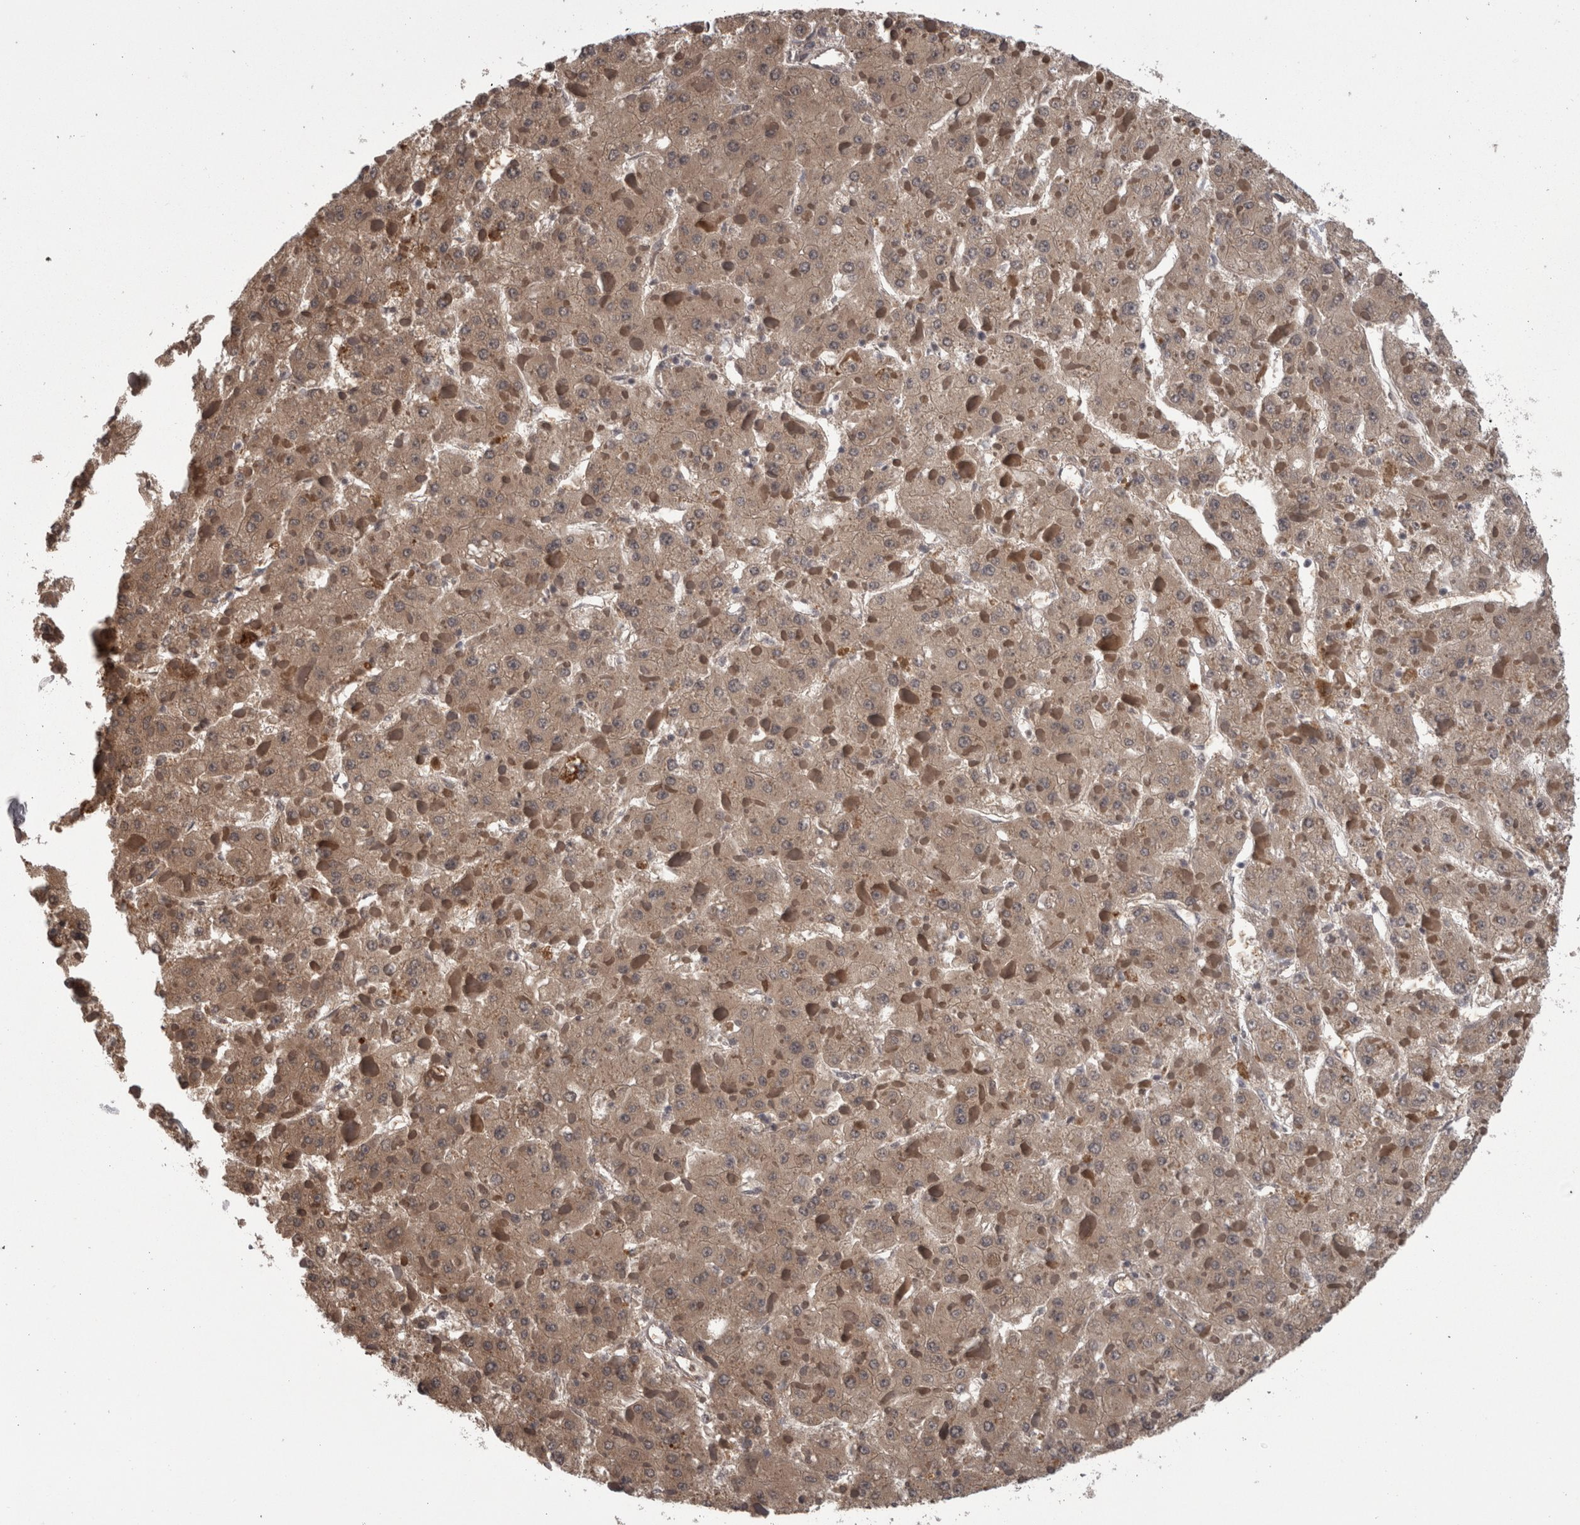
{"staining": {"intensity": "moderate", "quantity": ">75%", "location": "cytoplasmic/membranous"}, "tissue": "liver cancer", "cell_type": "Tumor cells", "image_type": "cancer", "snomed": [{"axis": "morphology", "description": "Carcinoma, Hepatocellular, NOS"}, {"axis": "topography", "description": "Liver"}], "caption": "Liver cancer (hepatocellular carcinoma) stained with DAB (3,3'-diaminobenzidine) immunohistochemistry demonstrates medium levels of moderate cytoplasmic/membranous expression in about >75% of tumor cells.", "gene": "MDH2", "patient": {"sex": "female", "age": 73}}